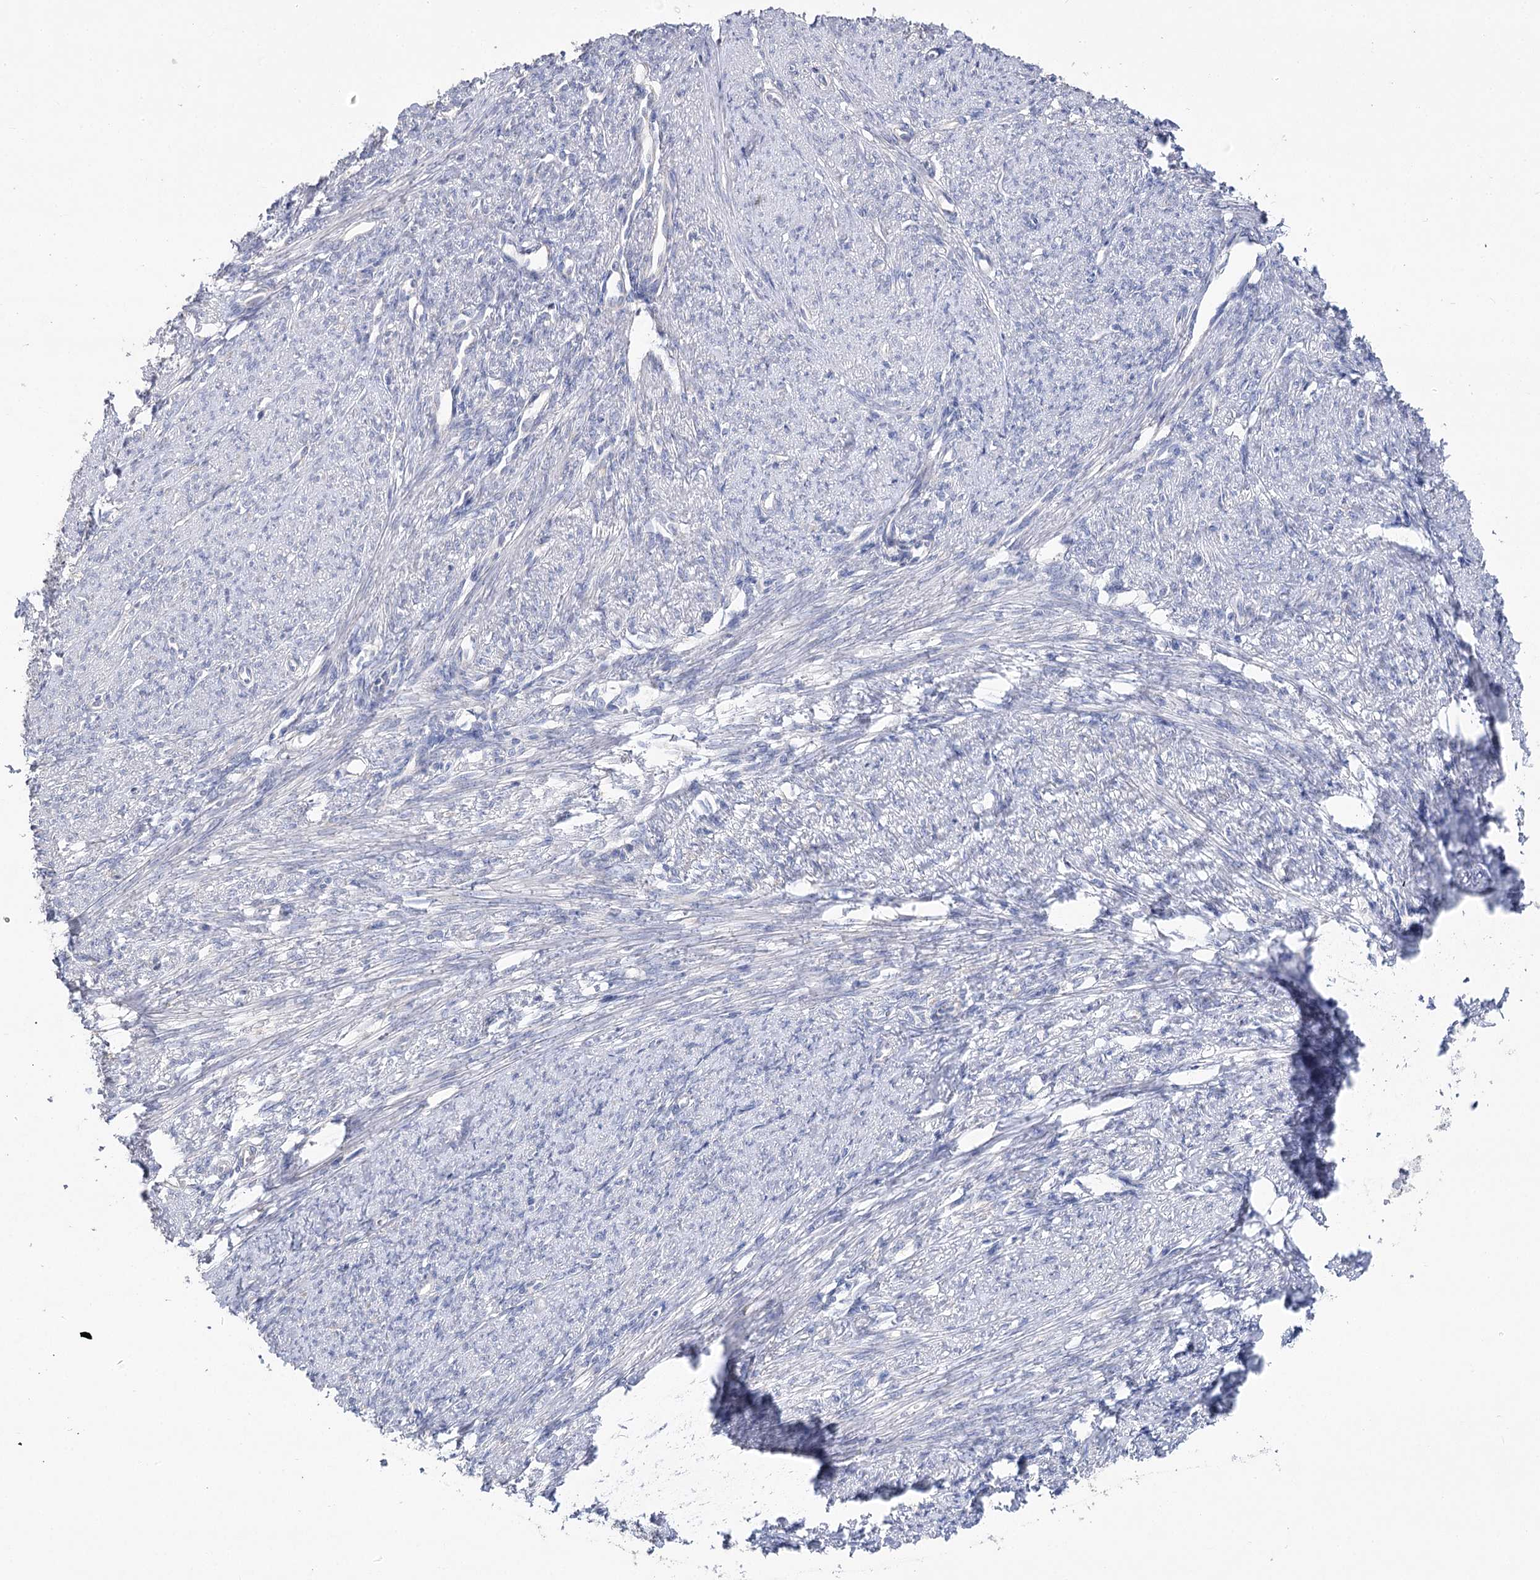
{"staining": {"intensity": "negative", "quantity": "none", "location": "none"}, "tissue": "smooth muscle", "cell_type": "Smooth muscle cells", "image_type": "normal", "snomed": [{"axis": "morphology", "description": "Normal tissue, NOS"}, {"axis": "topography", "description": "Smooth muscle"}, {"axis": "topography", "description": "Uterus"}], "caption": "Immunohistochemical staining of normal smooth muscle demonstrates no significant expression in smooth muscle cells. (Brightfield microscopy of DAB (3,3'-diaminobenzidine) immunohistochemistry at high magnification).", "gene": "TMEM187", "patient": {"sex": "female", "age": 59}}